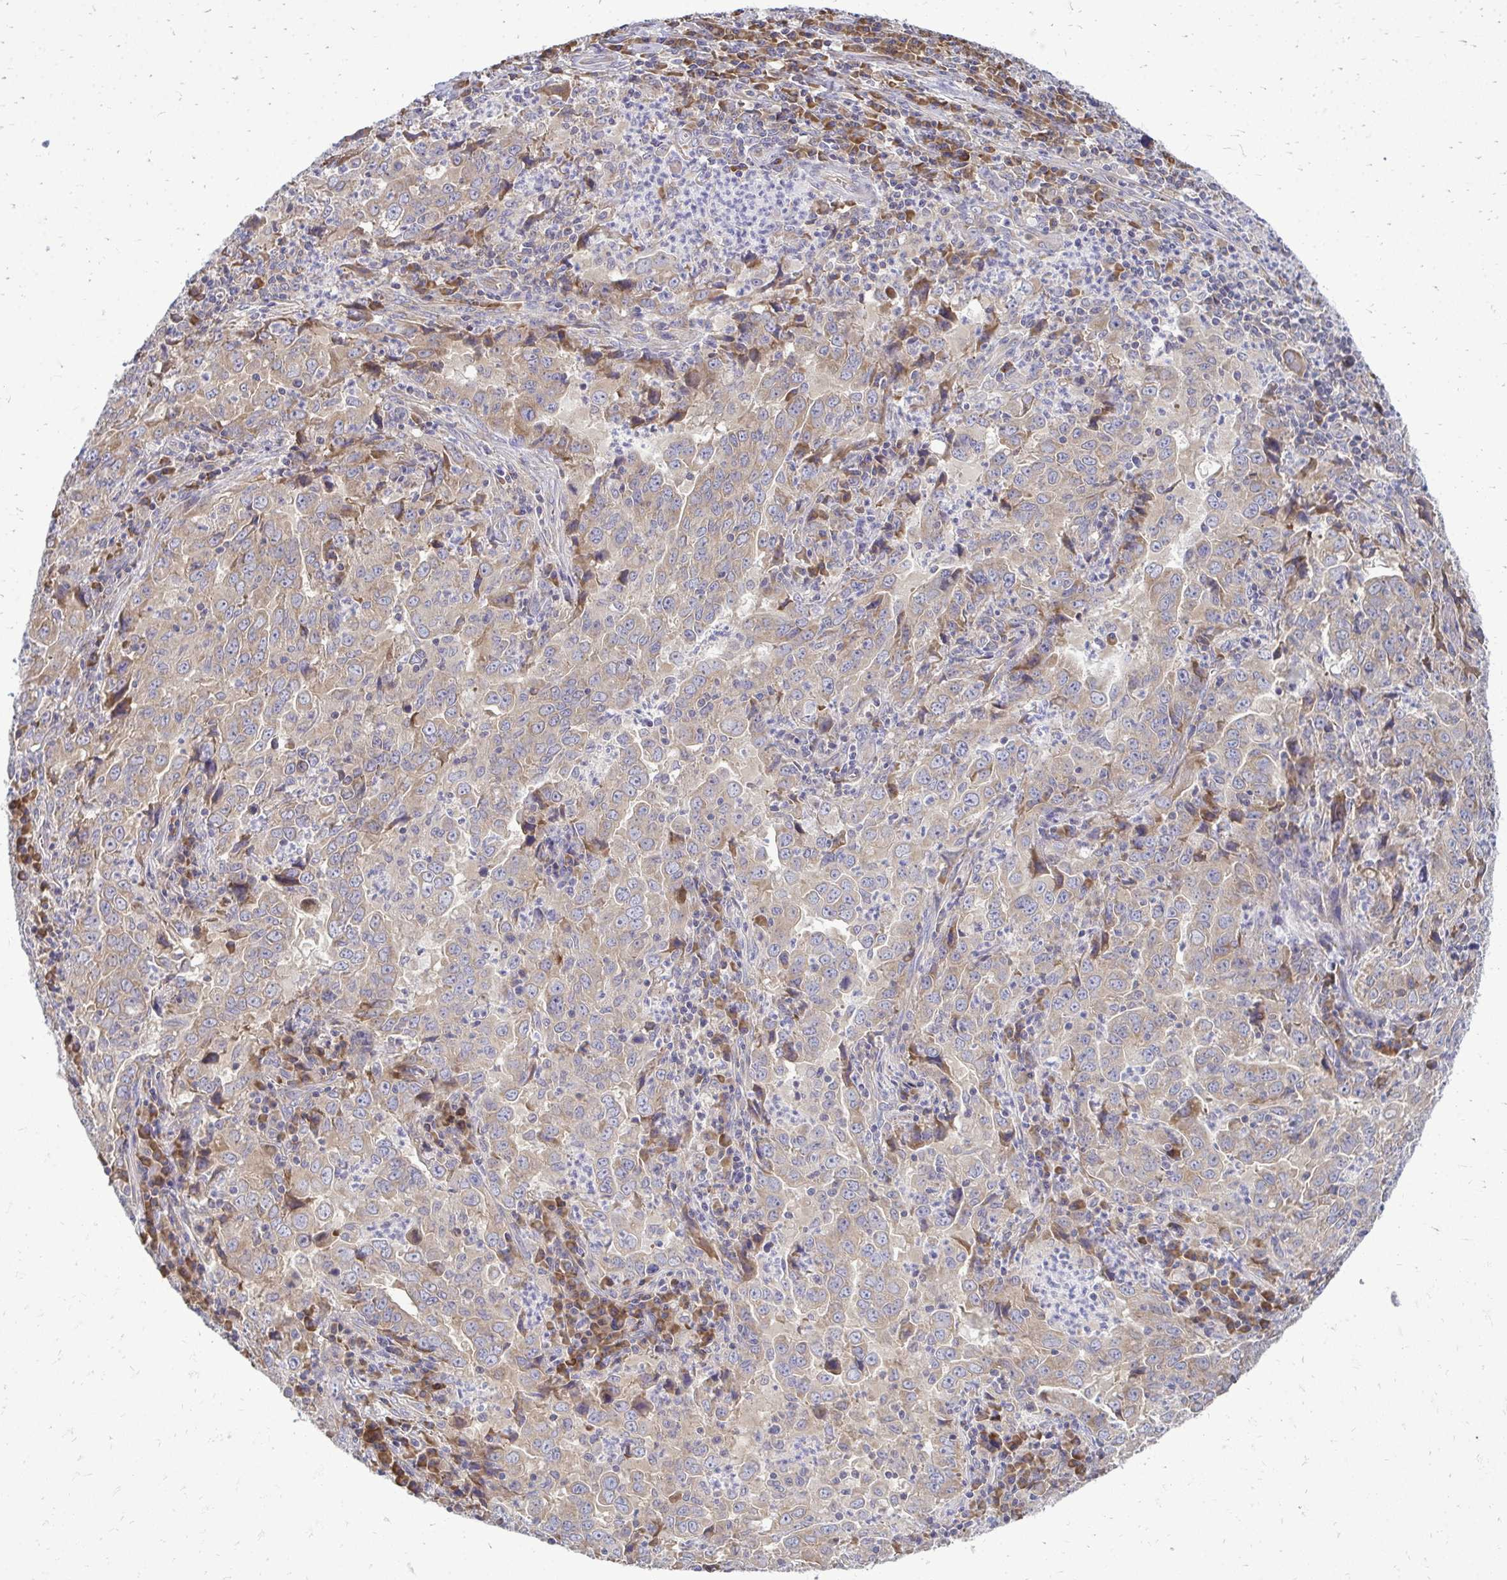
{"staining": {"intensity": "weak", "quantity": ">75%", "location": "cytoplasmic/membranous"}, "tissue": "lung cancer", "cell_type": "Tumor cells", "image_type": "cancer", "snomed": [{"axis": "morphology", "description": "Adenocarcinoma, NOS"}, {"axis": "topography", "description": "Lung"}], "caption": "The photomicrograph reveals immunohistochemical staining of lung cancer. There is weak cytoplasmic/membranous positivity is identified in about >75% of tumor cells. Nuclei are stained in blue.", "gene": "RPLP2", "patient": {"sex": "male", "age": 67}}